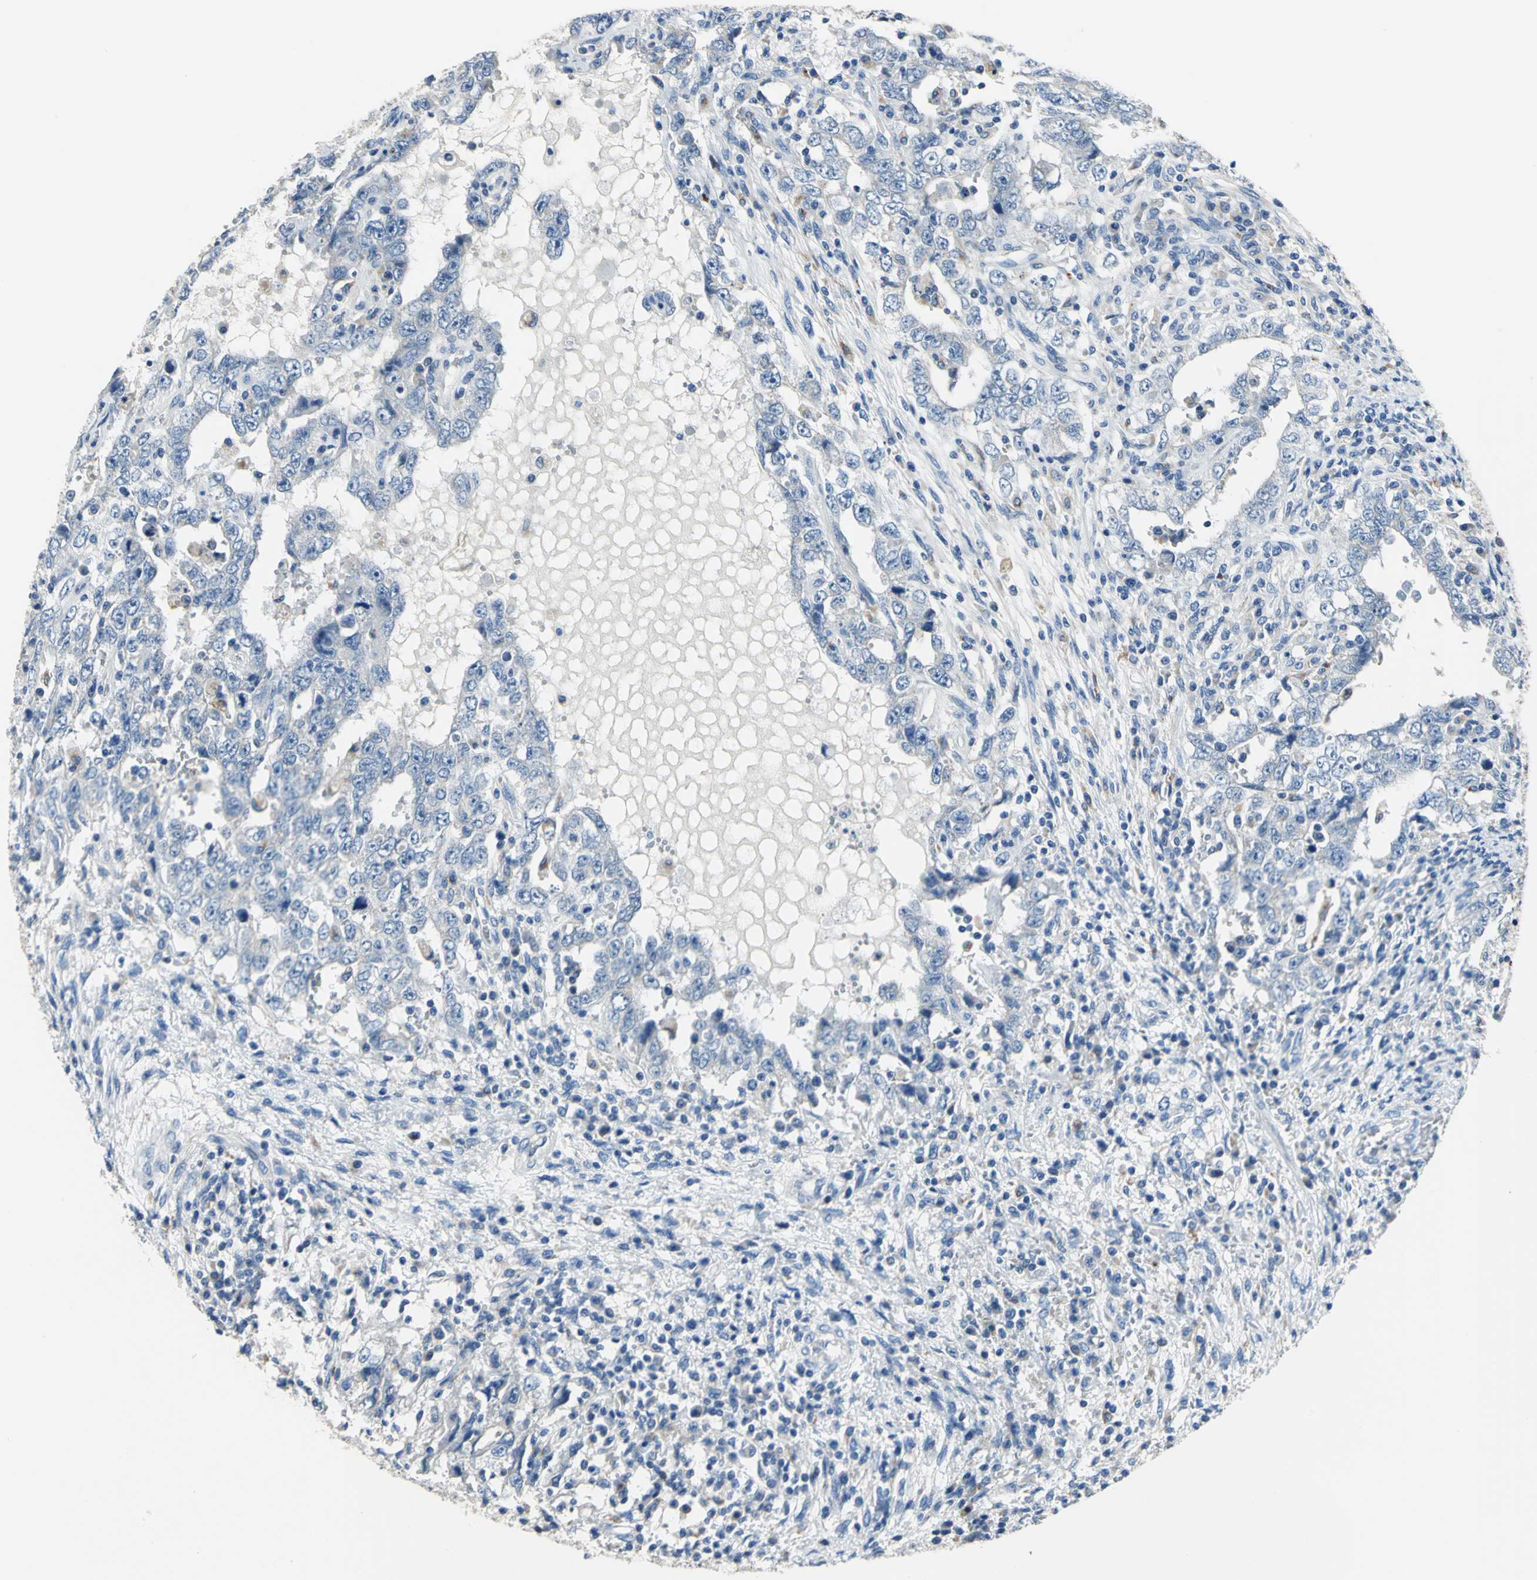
{"staining": {"intensity": "negative", "quantity": "none", "location": "none"}, "tissue": "testis cancer", "cell_type": "Tumor cells", "image_type": "cancer", "snomed": [{"axis": "morphology", "description": "Carcinoma, Embryonal, NOS"}, {"axis": "topography", "description": "Testis"}], "caption": "Testis cancer was stained to show a protein in brown. There is no significant staining in tumor cells.", "gene": "RASD2", "patient": {"sex": "male", "age": 26}}